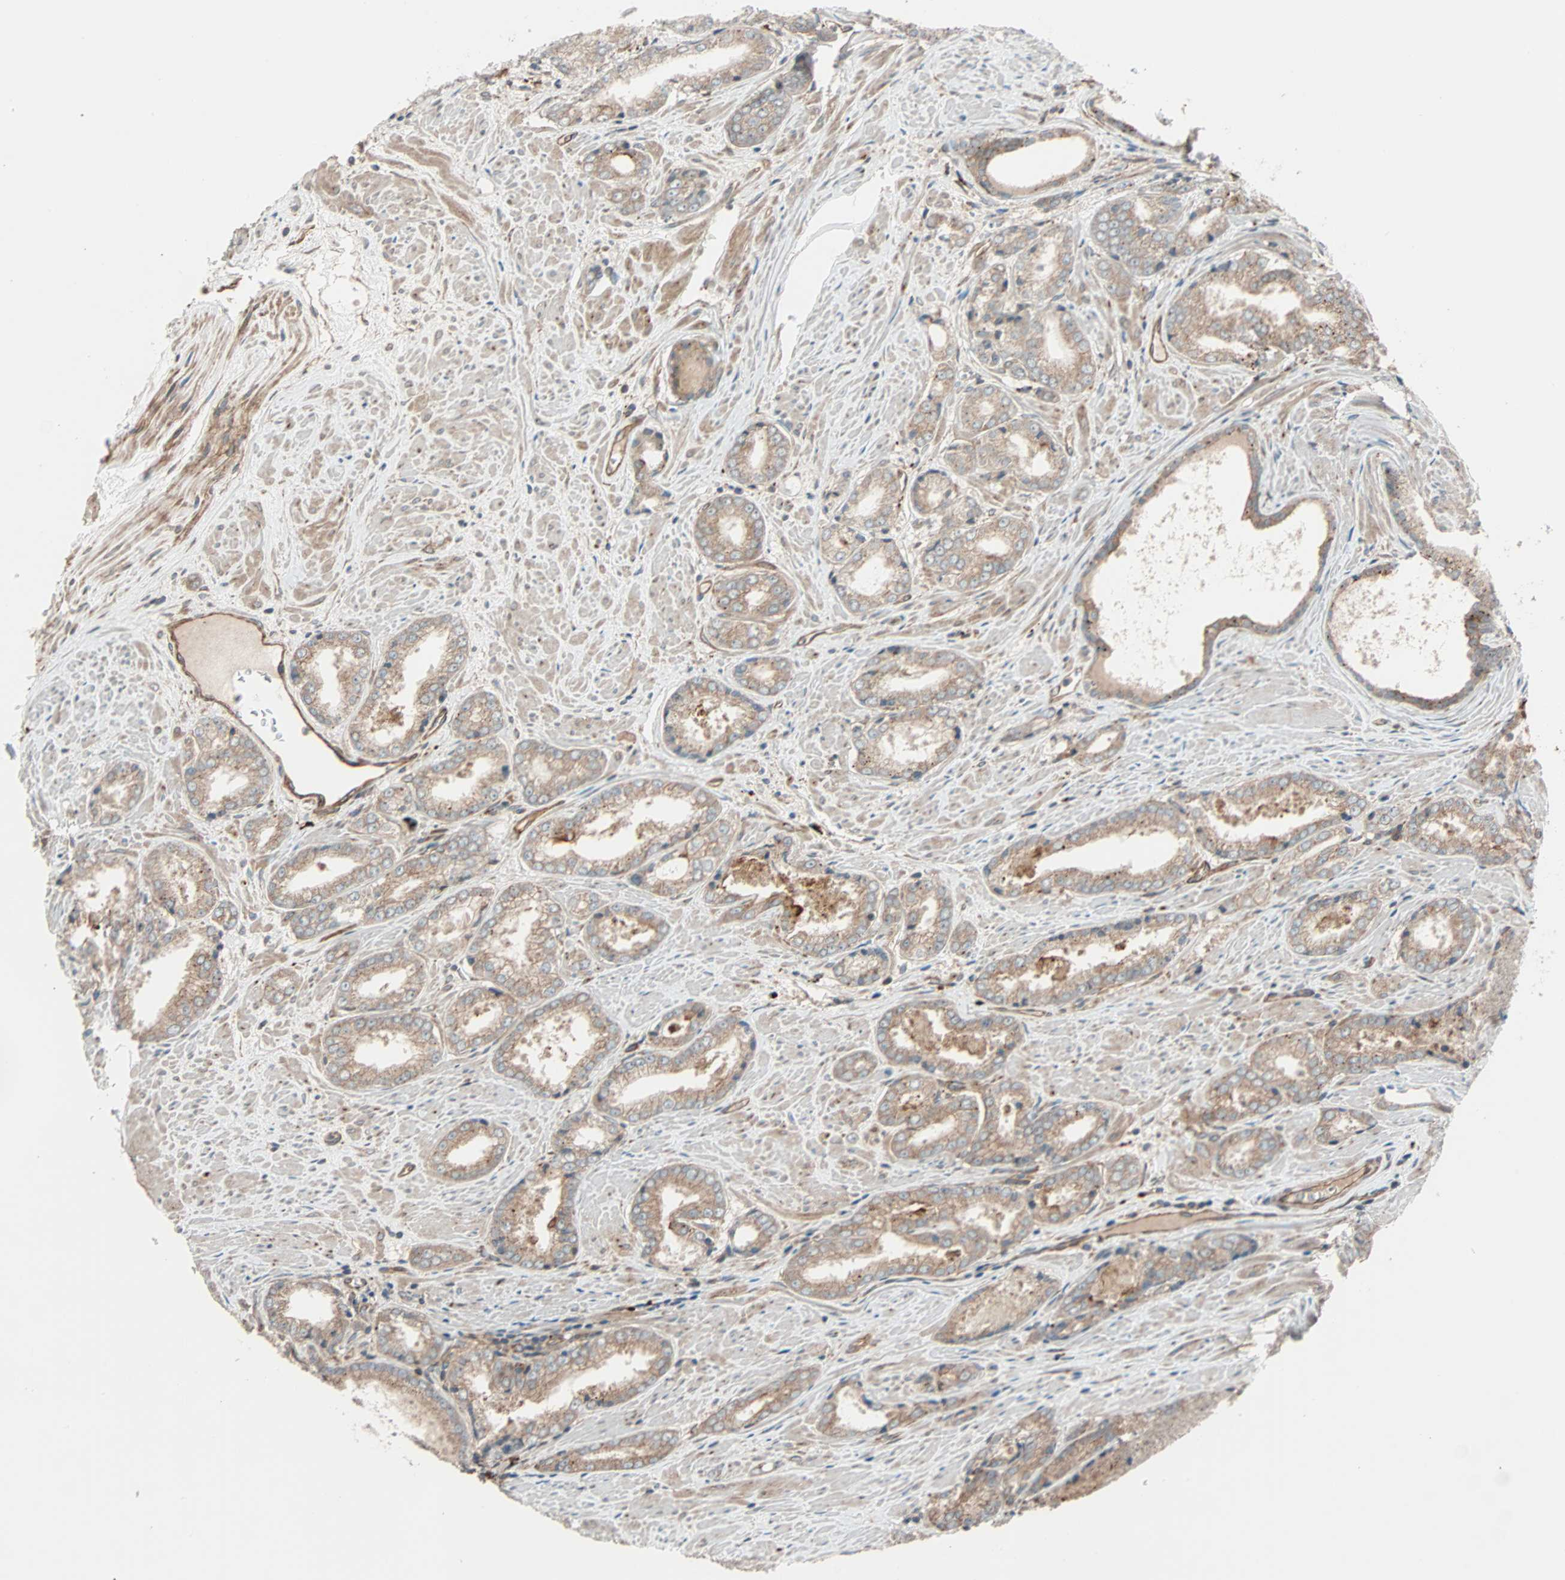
{"staining": {"intensity": "weak", "quantity": ">75%", "location": "cytoplasmic/membranous"}, "tissue": "prostate cancer", "cell_type": "Tumor cells", "image_type": "cancer", "snomed": [{"axis": "morphology", "description": "Adenocarcinoma, Low grade"}, {"axis": "topography", "description": "Prostate"}], "caption": "Immunohistochemical staining of human prostate low-grade adenocarcinoma demonstrates low levels of weak cytoplasmic/membranous positivity in approximately >75% of tumor cells.", "gene": "PHYH", "patient": {"sex": "male", "age": 64}}